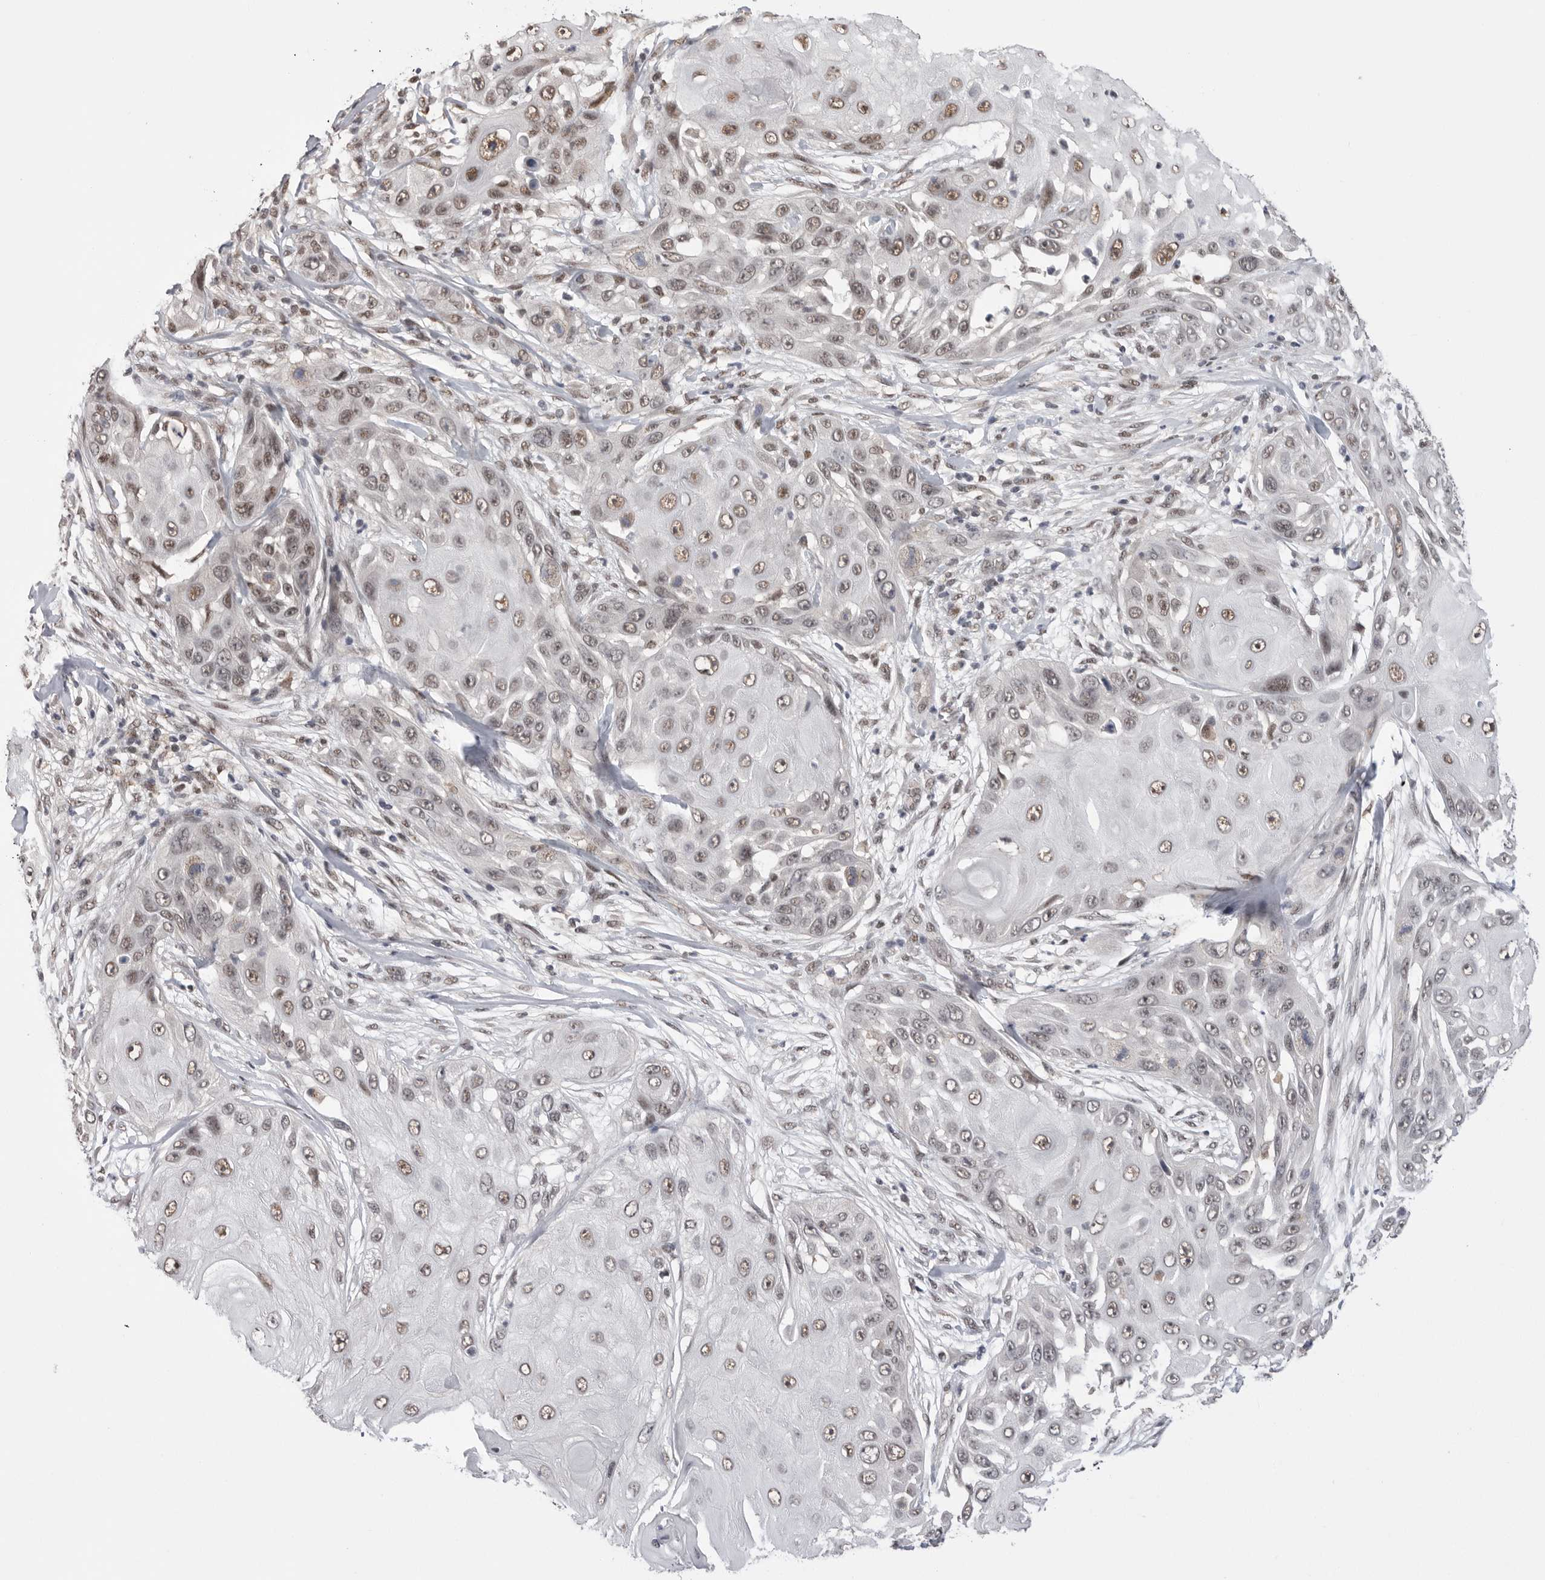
{"staining": {"intensity": "moderate", "quantity": ">75%", "location": "nuclear"}, "tissue": "skin cancer", "cell_type": "Tumor cells", "image_type": "cancer", "snomed": [{"axis": "morphology", "description": "Squamous cell carcinoma, NOS"}, {"axis": "topography", "description": "Skin"}], "caption": "Immunohistochemical staining of skin cancer reveals medium levels of moderate nuclear protein expression in about >75% of tumor cells.", "gene": "BCLAF3", "patient": {"sex": "female", "age": 44}}